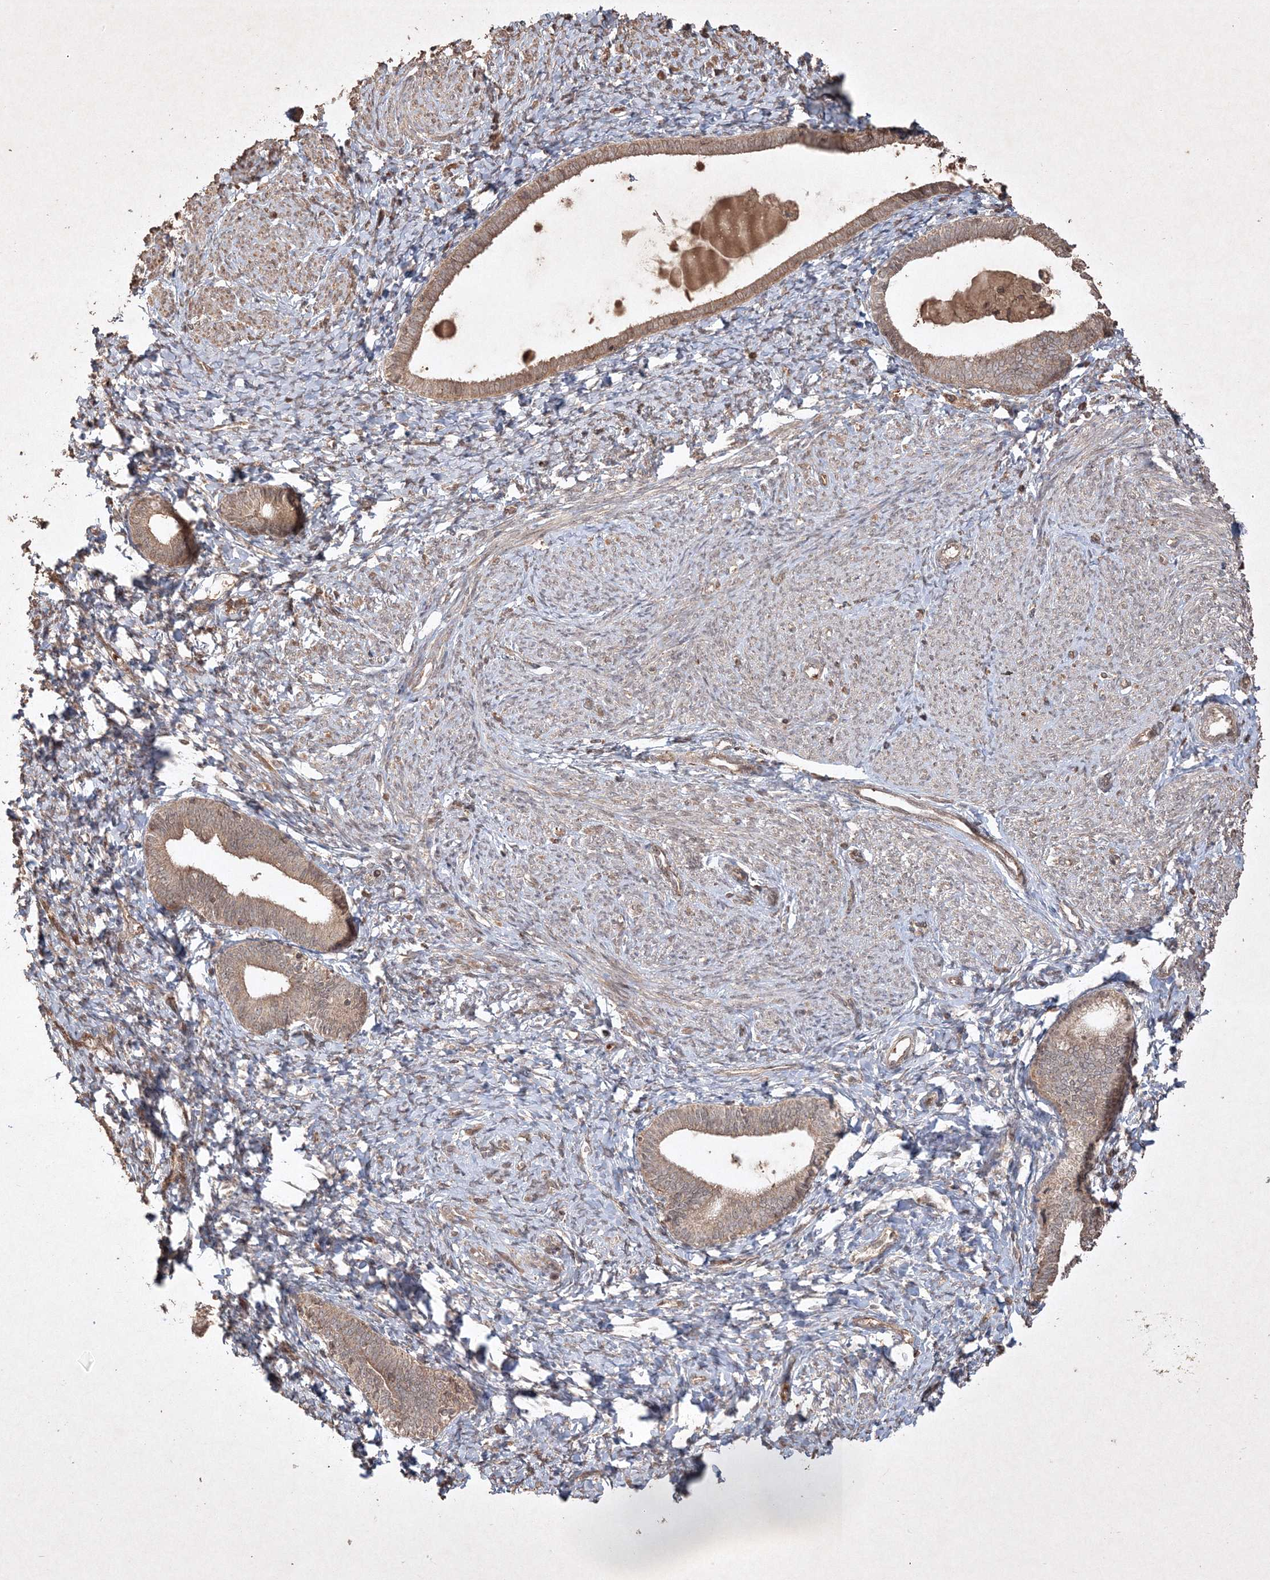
{"staining": {"intensity": "weak", "quantity": ">75%", "location": "cytoplasmic/membranous"}, "tissue": "endometrium", "cell_type": "Cells in endometrial stroma", "image_type": "normal", "snomed": [{"axis": "morphology", "description": "Normal tissue, NOS"}, {"axis": "topography", "description": "Endometrium"}], "caption": "A brown stain shows weak cytoplasmic/membranous expression of a protein in cells in endometrial stroma of unremarkable human endometrium.", "gene": "PELI3", "patient": {"sex": "female", "age": 72}}